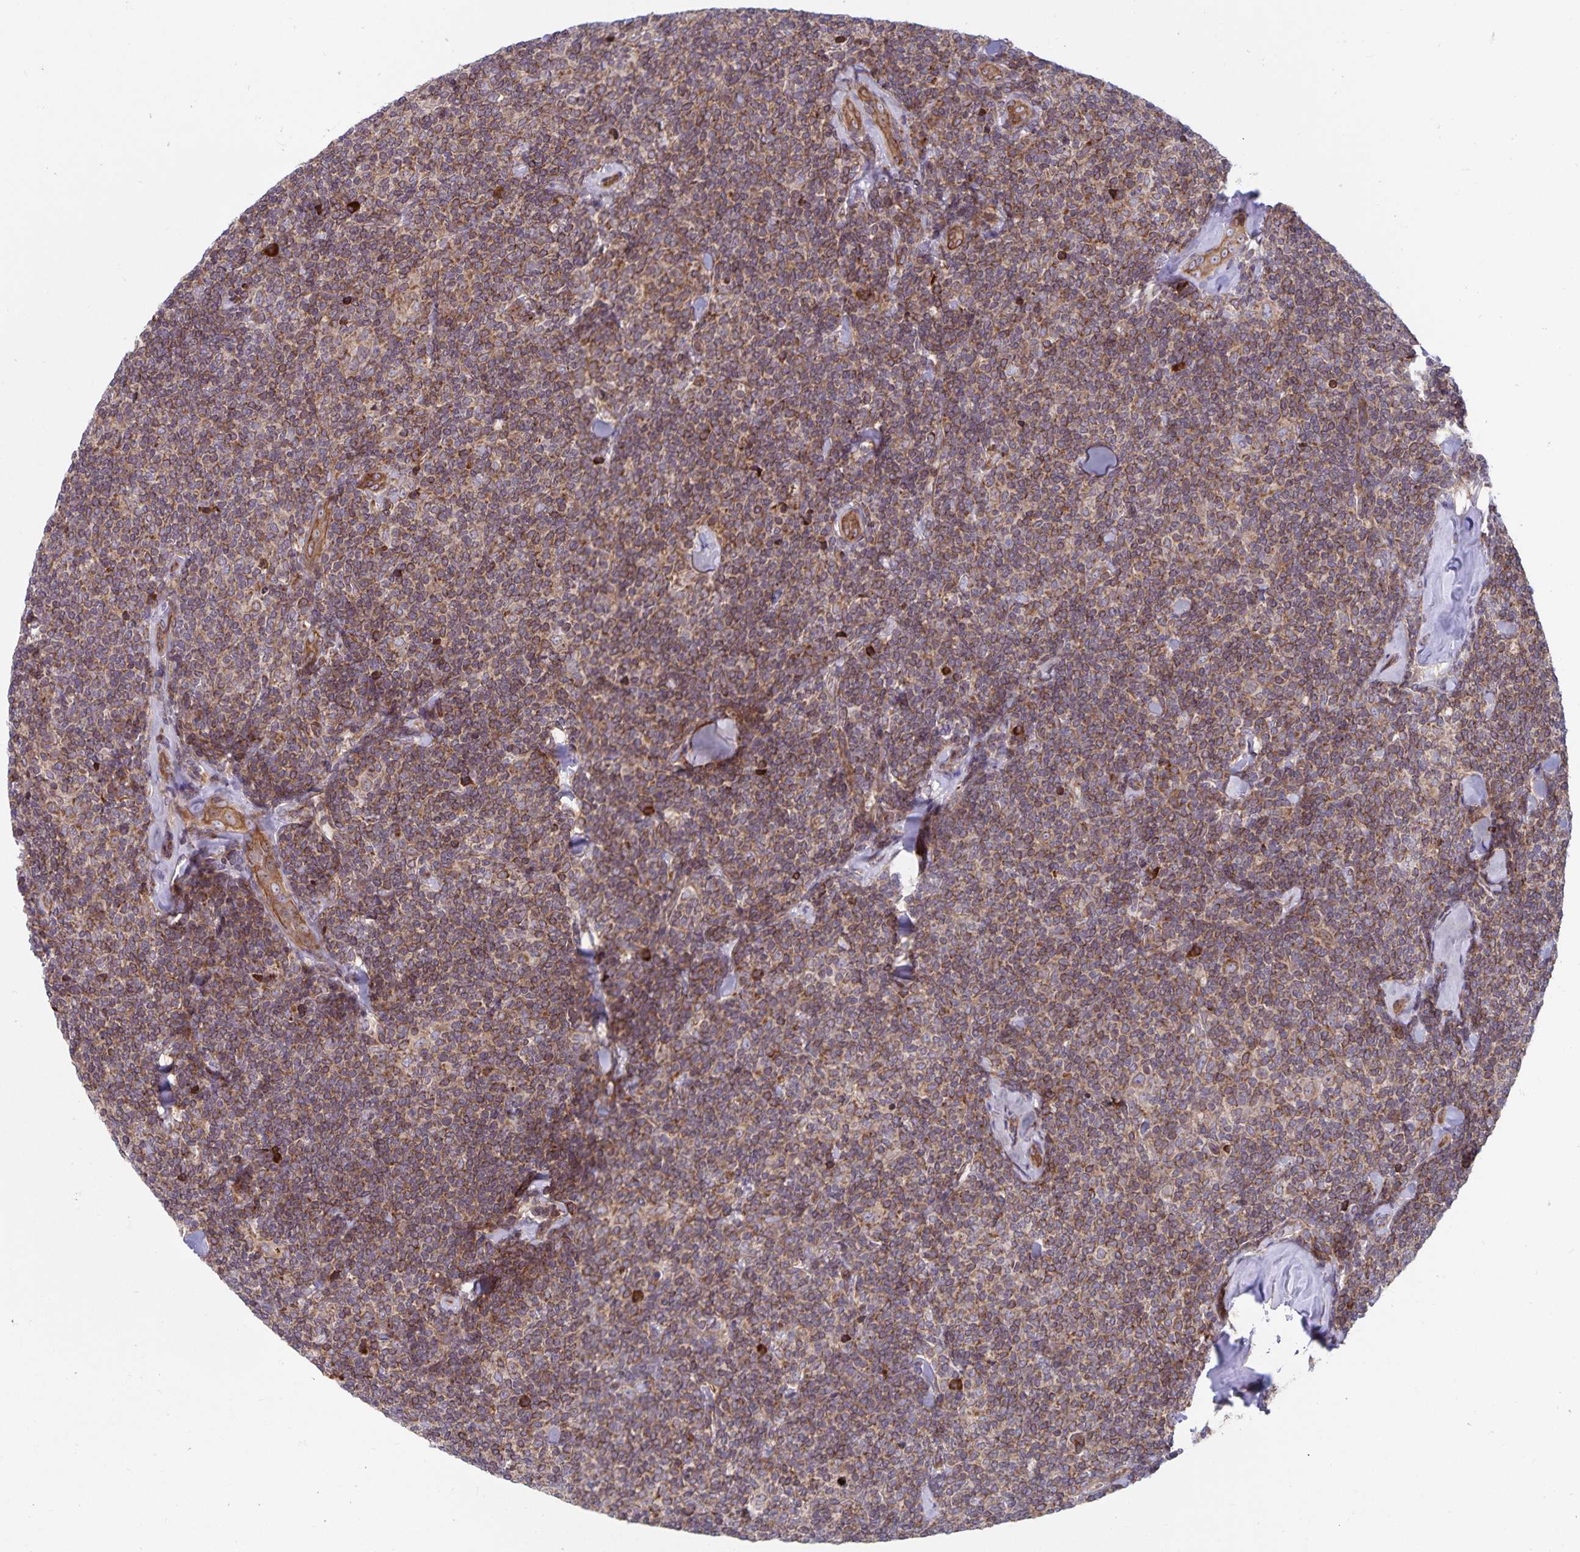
{"staining": {"intensity": "moderate", "quantity": ">75%", "location": "cytoplasmic/membranous"}, "tissue": "lymphoma", "cell_type": "Tumor cells", "image_type": "cancer", "snomed": [{"axis": "morphology", "description": "Malignant lymphoma, non-Hodgkin's type, Low grade"}, {"axis": "topography", "description": "Lymph node"}], "caption": "DAB immunohistochemical staining of human lymphoma reveals moderate cytoplasmic/membranous protein expression in about >75% of tumor cells. The staining was performed using DAB to visualize the protein expression in brown, while the nuclei were stained in blue with hematoxylin (Magnification: 20x).", "gene": "SEC62", "patient": {"sex": "female", "age": 56}}